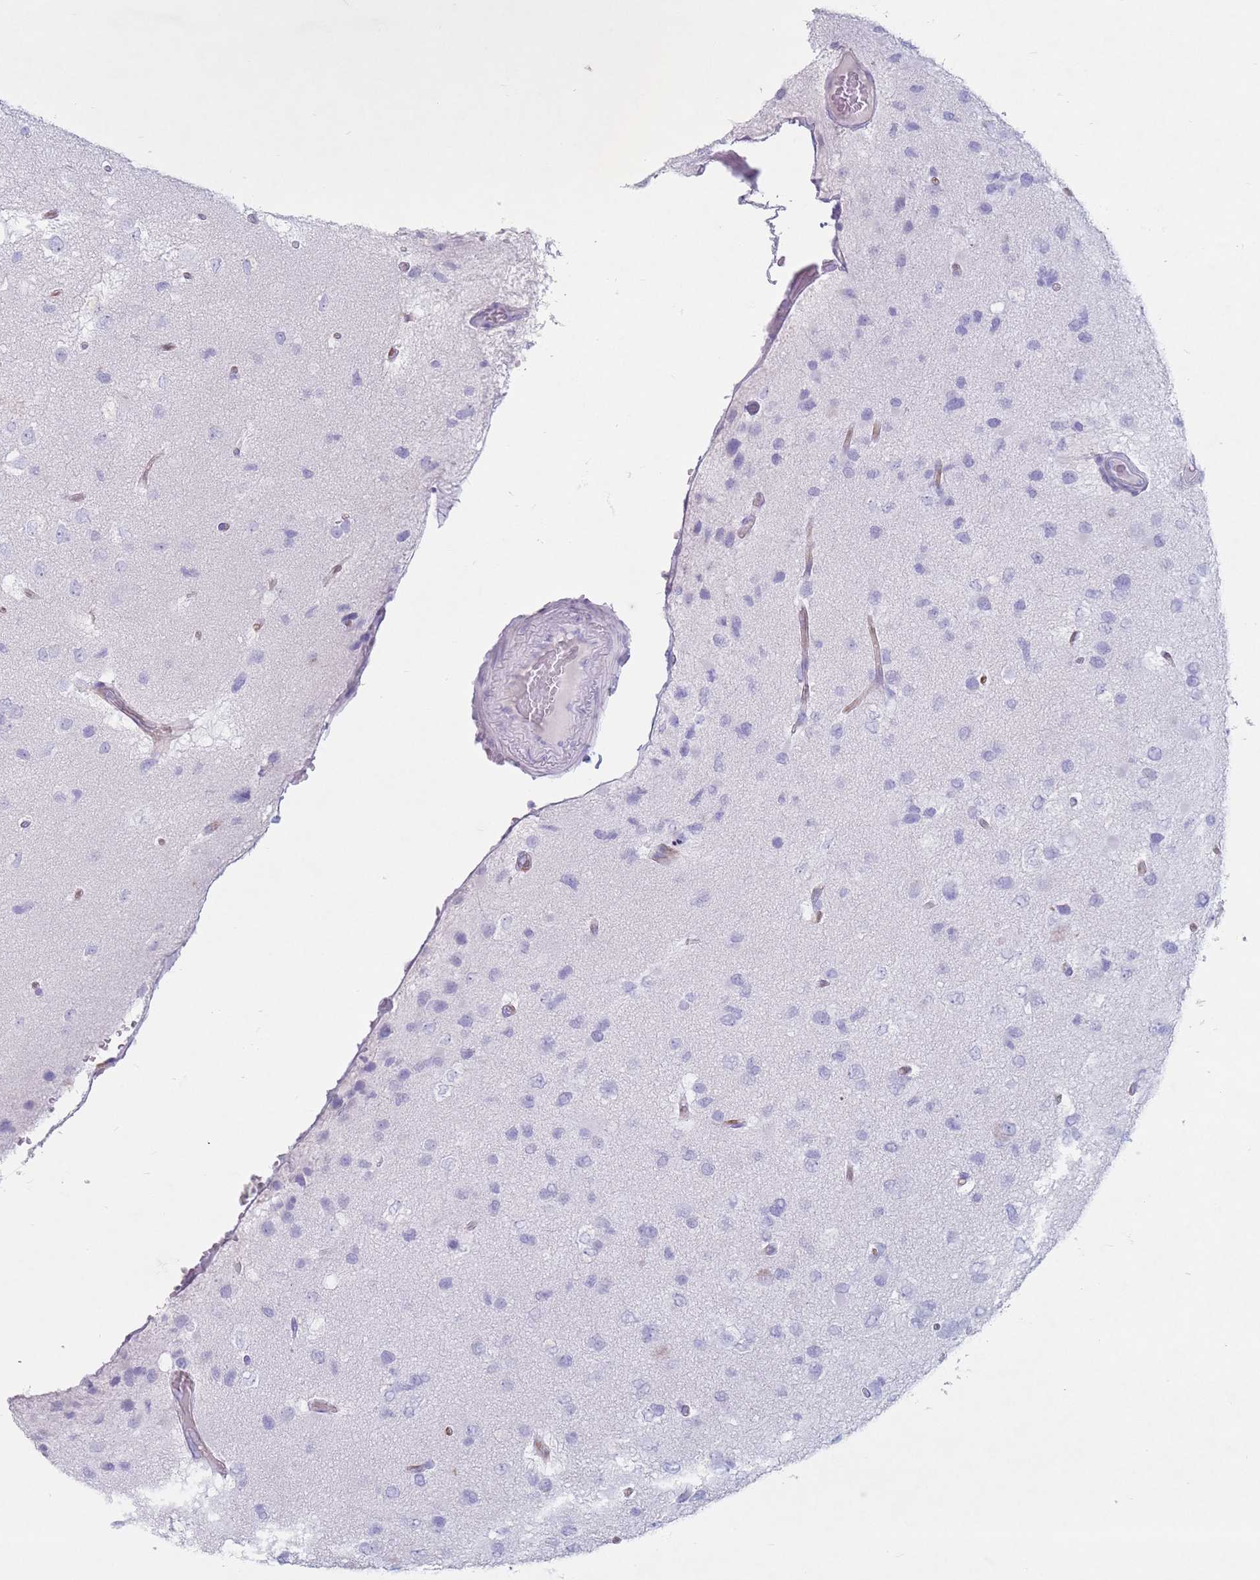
{"staining": {"intensity": "negative", "quantity": "none", "location": "none"}, "tissue": "glioma", "cell_type": "Tumor cells", "image_type": "cancer", "snomed": [{"axis": "morphology", "description": "Glioma, malignant, High grade"}, {"axis": "topography", "description": "Brain"}], "caption": "Histopathology image shows no protein staining in tumor cells of glioma tissue. Nuclei are stained in blue.", "gene": "ST3GAL5", "patient": {"sex": "male", "age": 53}}